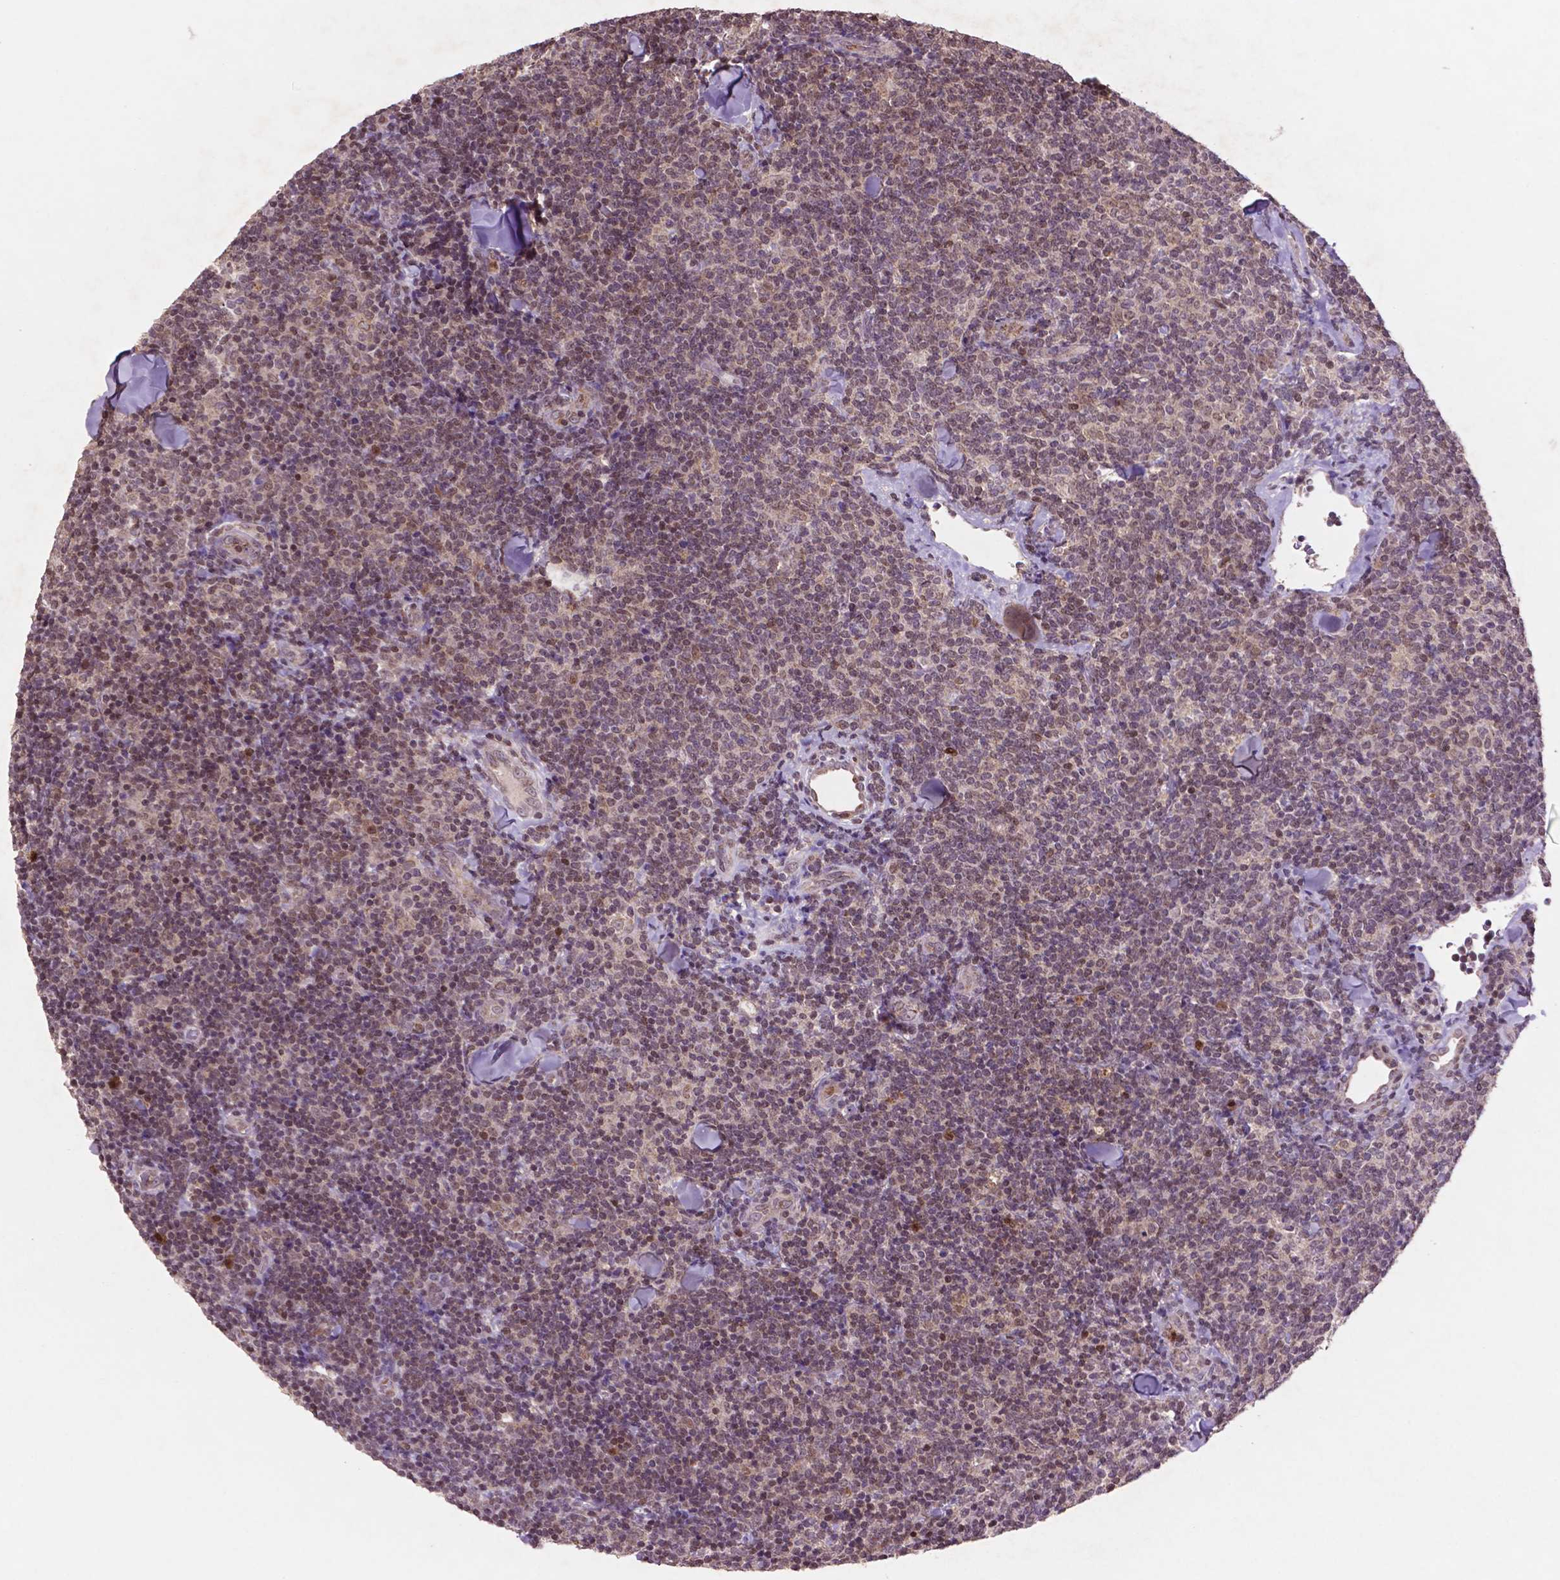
{"staining": {"intensity": "negative", "quantity": "none", "location": "none"}, "tissue": "lymphoma", "cell_type": "Tumor cells", "image_type": "cancer", "snomed": [{"axis": "morphology", "description": "Malignant lymphoma, non-Hodgkin's type, Low grade"}, {"axis": "topography", "description": "Lymph node"}], "caption": "An immunohistochemistry (IHC) photomicrograph of low-grade malignant lymphoma, non-Hodgkin's type is shown. There is no staining in tumor cells of low-grade malignant lymphoma, non-Hodgkin's type.", "gene": "GLRX", "patient": {"sex": "female", "age": 56}}